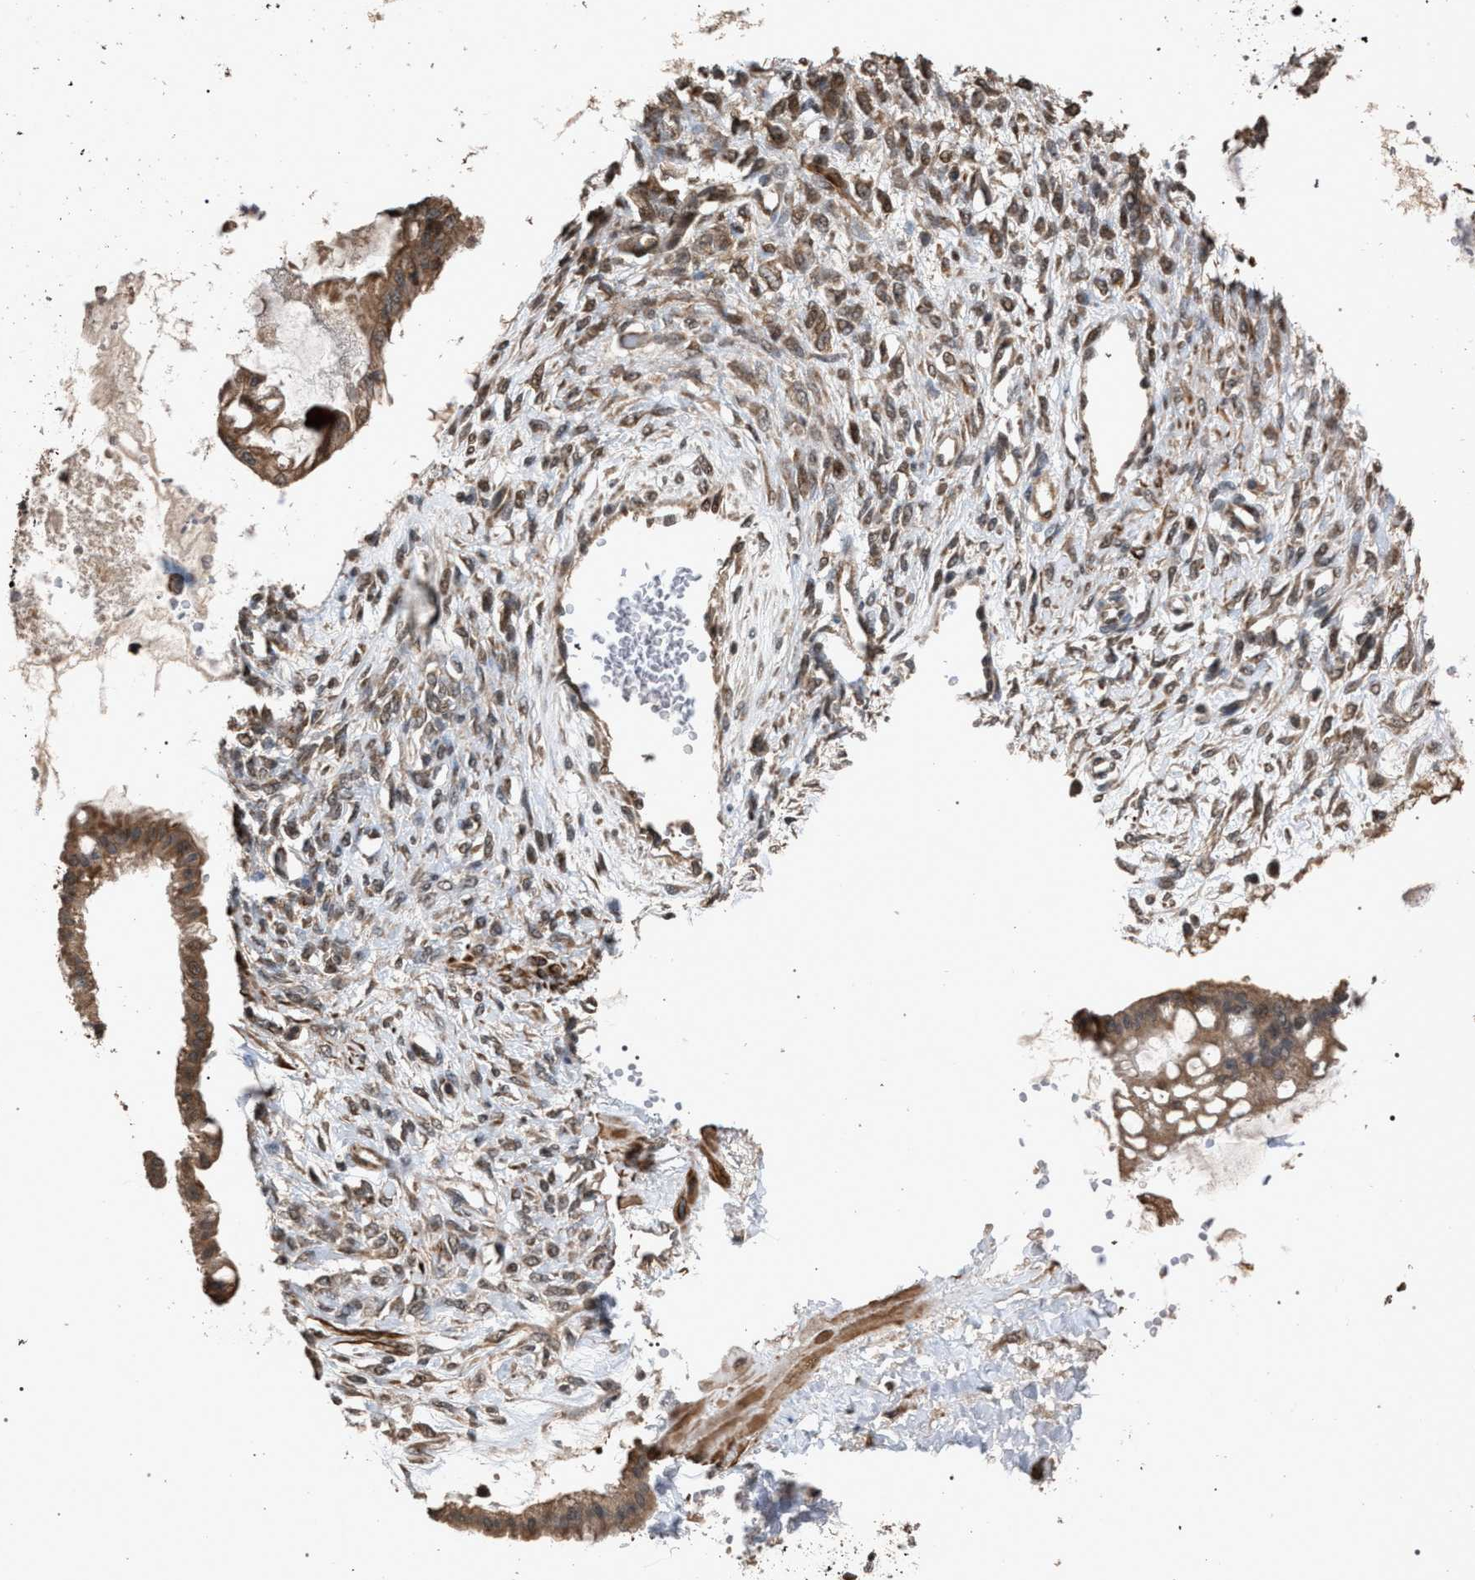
{"staining": {"intensity": "moderate", "quantity": ">75%", "location": "cytoplasmic/membranous"}, "tissue": "ovarian cancer", "cell_type": "Tumor cells", "image_type": "cancer", "snomed": [{"axis": "morphology", "description": "Cystadenocarcinoma, mucinous, NOS"}, {"axis": "topography", "description": "Ovary"}], "caption": "Protein staining exhibits moderate cytoplasmic/membranous positivity in about >75% of tumor cells in ovarian cancer.", "gene": "NAA35", "patient": {"sex": "female", "age": 73}}